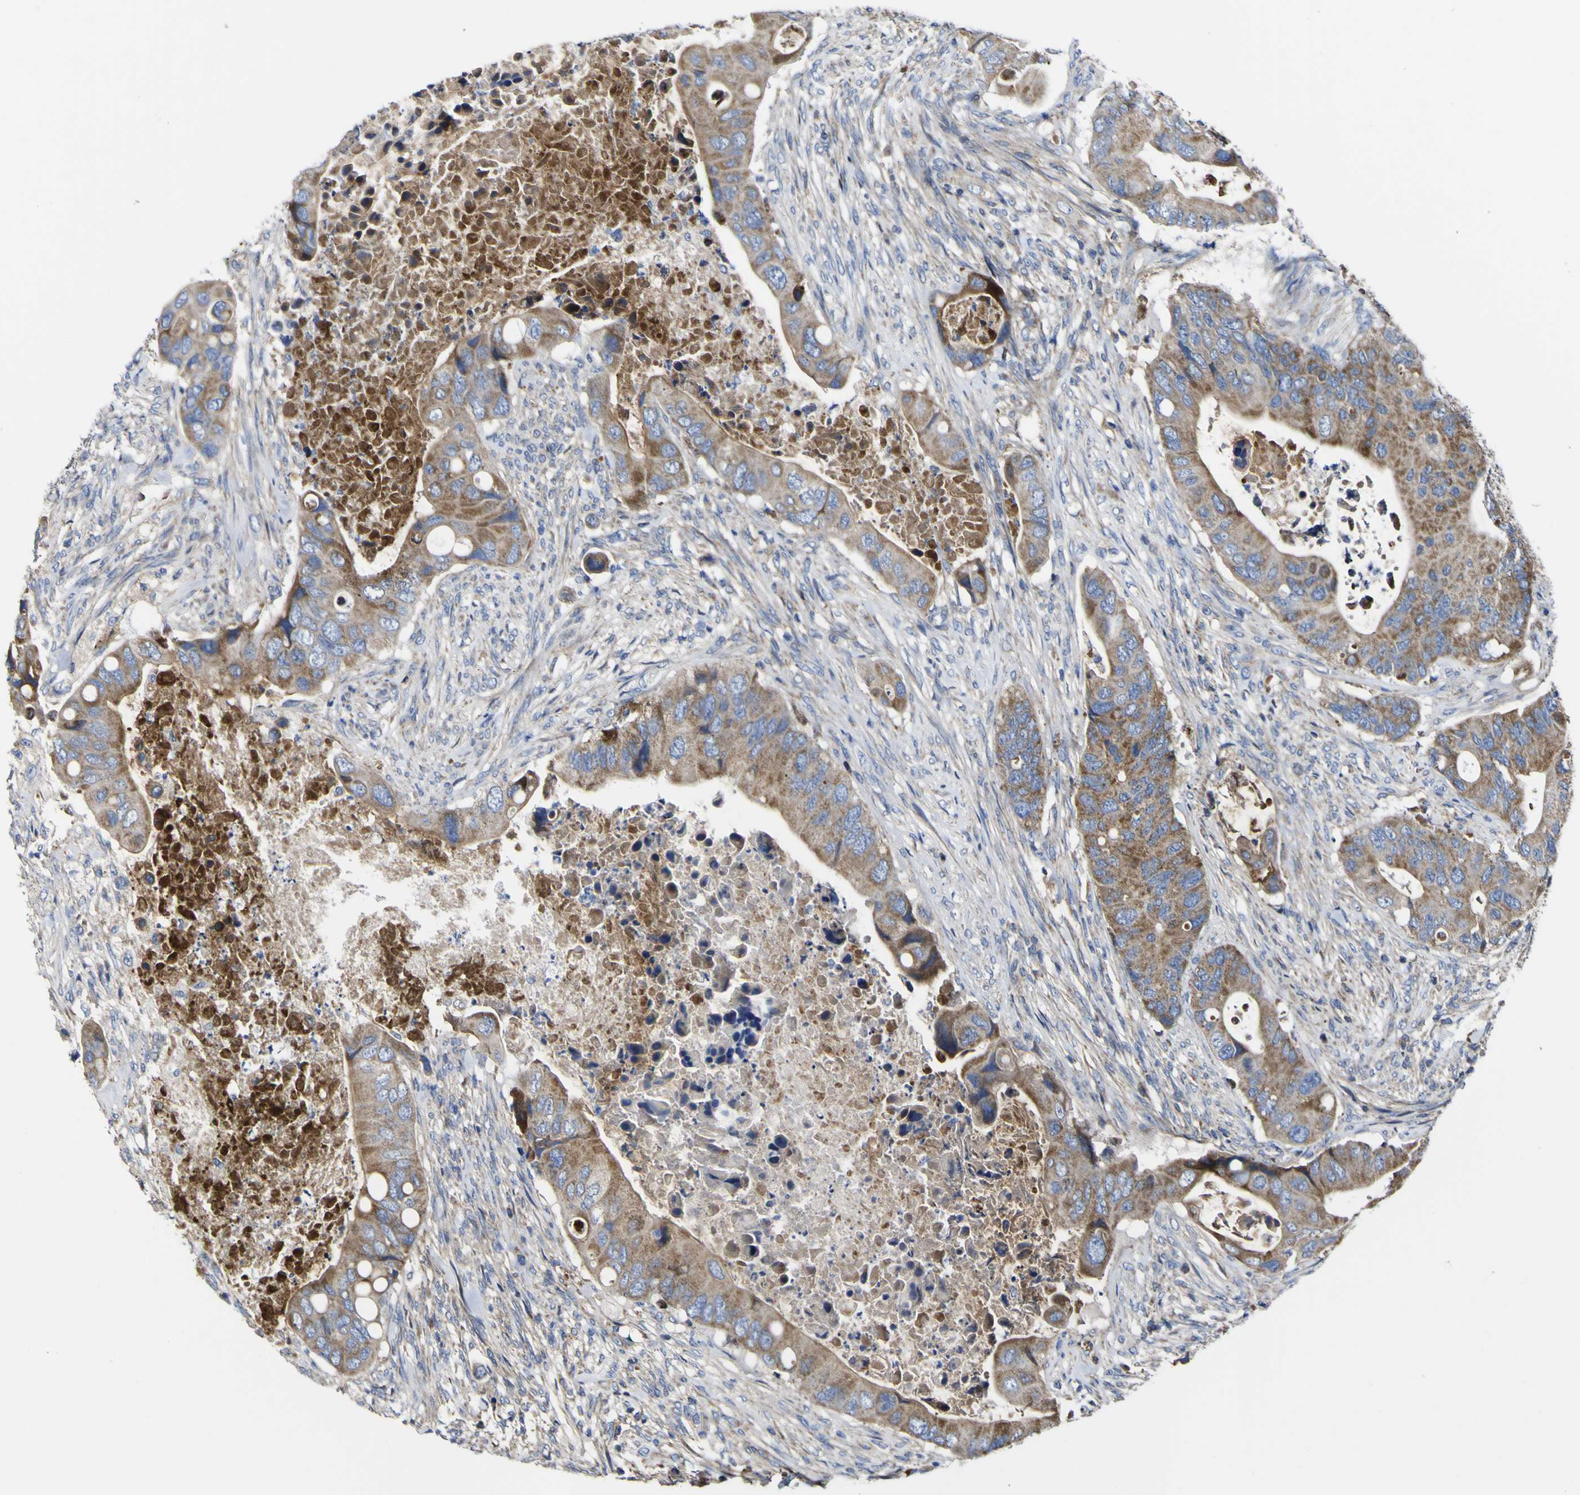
{"staining": {"intensity": "moderate", "quantity": ">75%", "location": "cytoplasmic/membranous"}, "tissue": "colorectal cancer", "cell_type": "Tumor cells", "image_type": "cancer", "snomed": [{"axis": "morphology", "description": "Adenocarcinoma, NOS"}, {"axis": "topography", "description": "Rectum"}], "caption": "Immunohistochemistry of colorectal cancer reveals medium levels of moderate cytoplasmic/membranous staining in about >75% of tumor cells. (DAB (3,3'-diaminobenzidine) = brown stain, brightfield microscopy at high magnification).", "gene": "CCDC90B", "patient": {"sex": "female", "age": 57}}